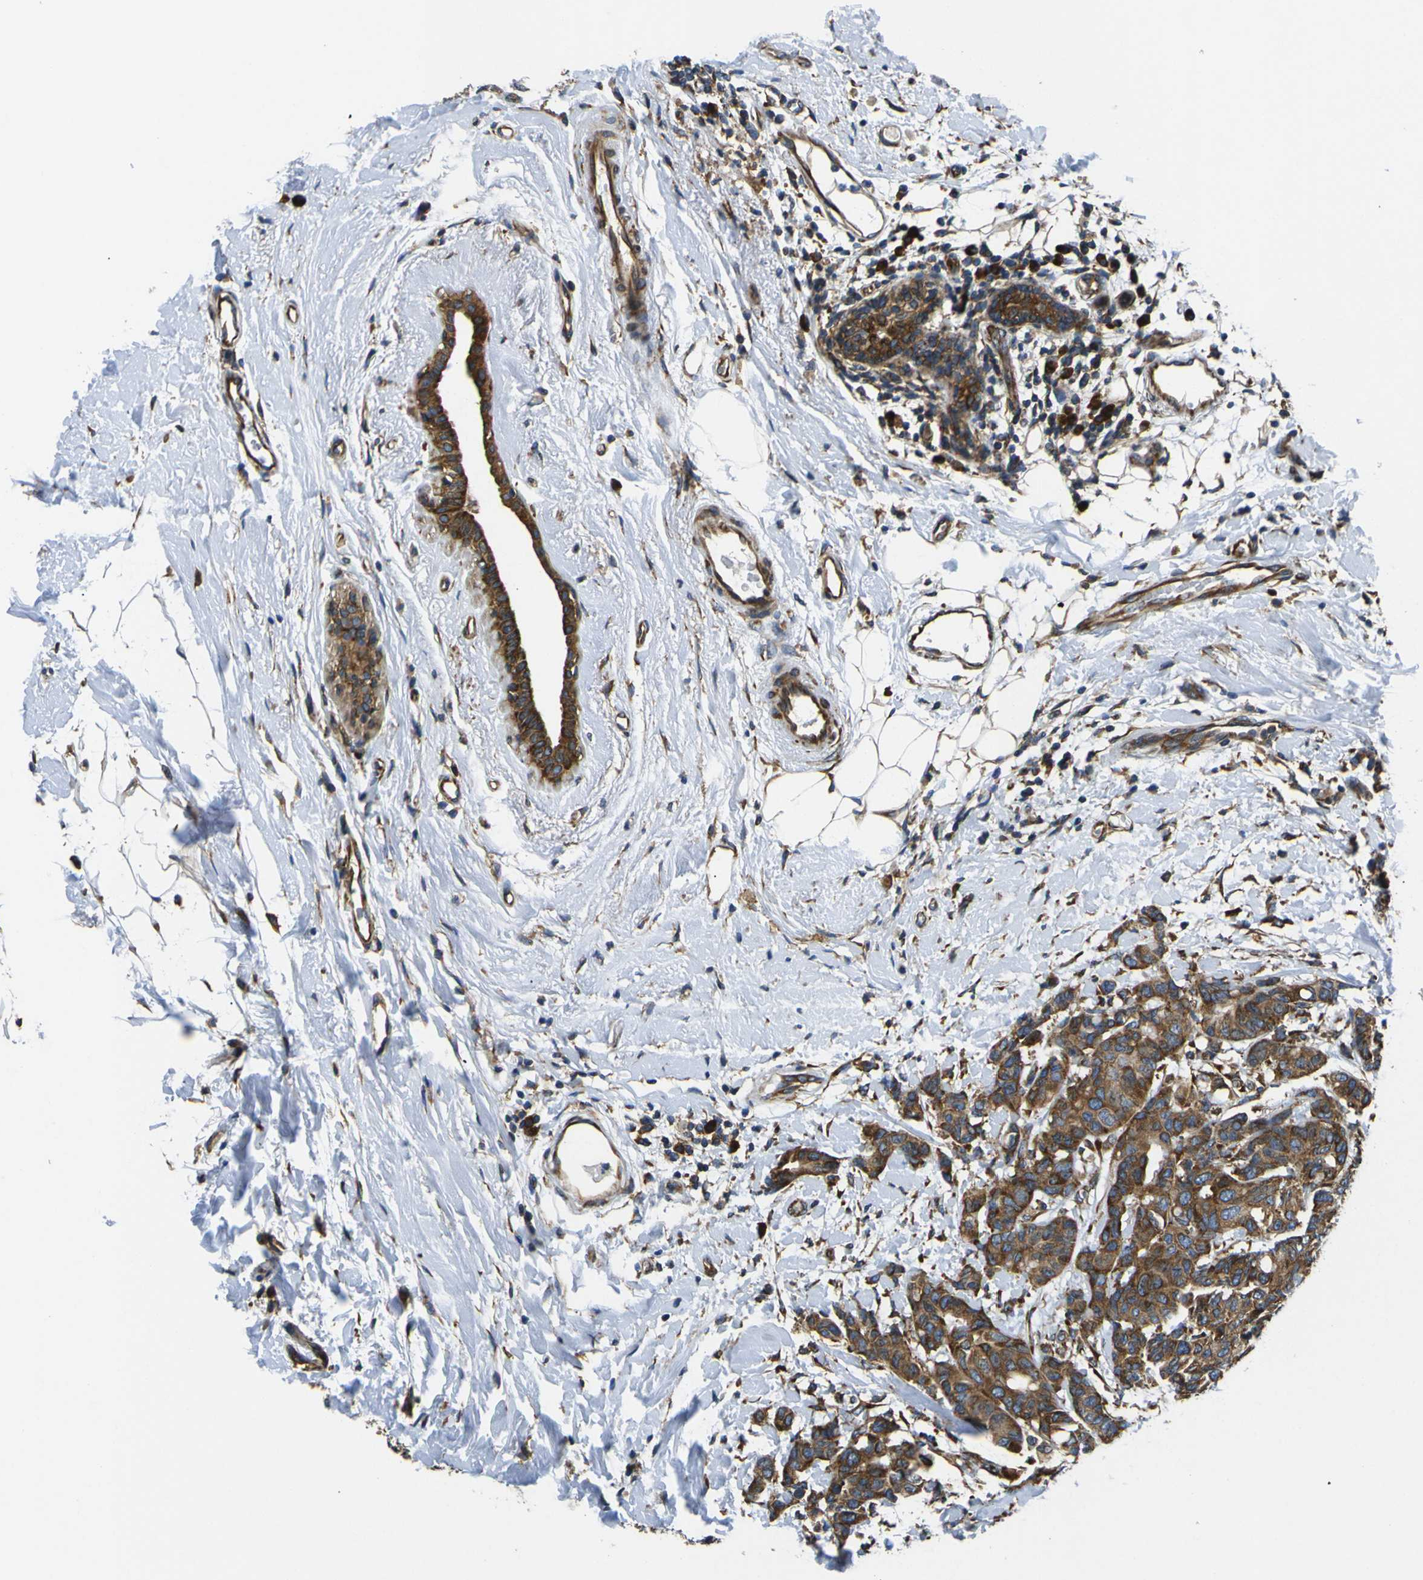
{"staining": {"intensity": "strong", "quantity": ">75%", "location": "cytoplasmic/membranous"}, "tissue": "breast cancer", "cell_type": "Tumor cells", "image_type": "cancer", "snomed": [{"axis": "morphology", "description": "Duct carcinoma"}, {"axis": "topography", "description": "Breast"}], "caption": "Breast cancer stained with a brown dye shows strong cytoplasmic/membranous positive positivity in approximately >75% of tumor cells.", "gene": "RPSA", "patient": {"sex": "female", "age": 87}}